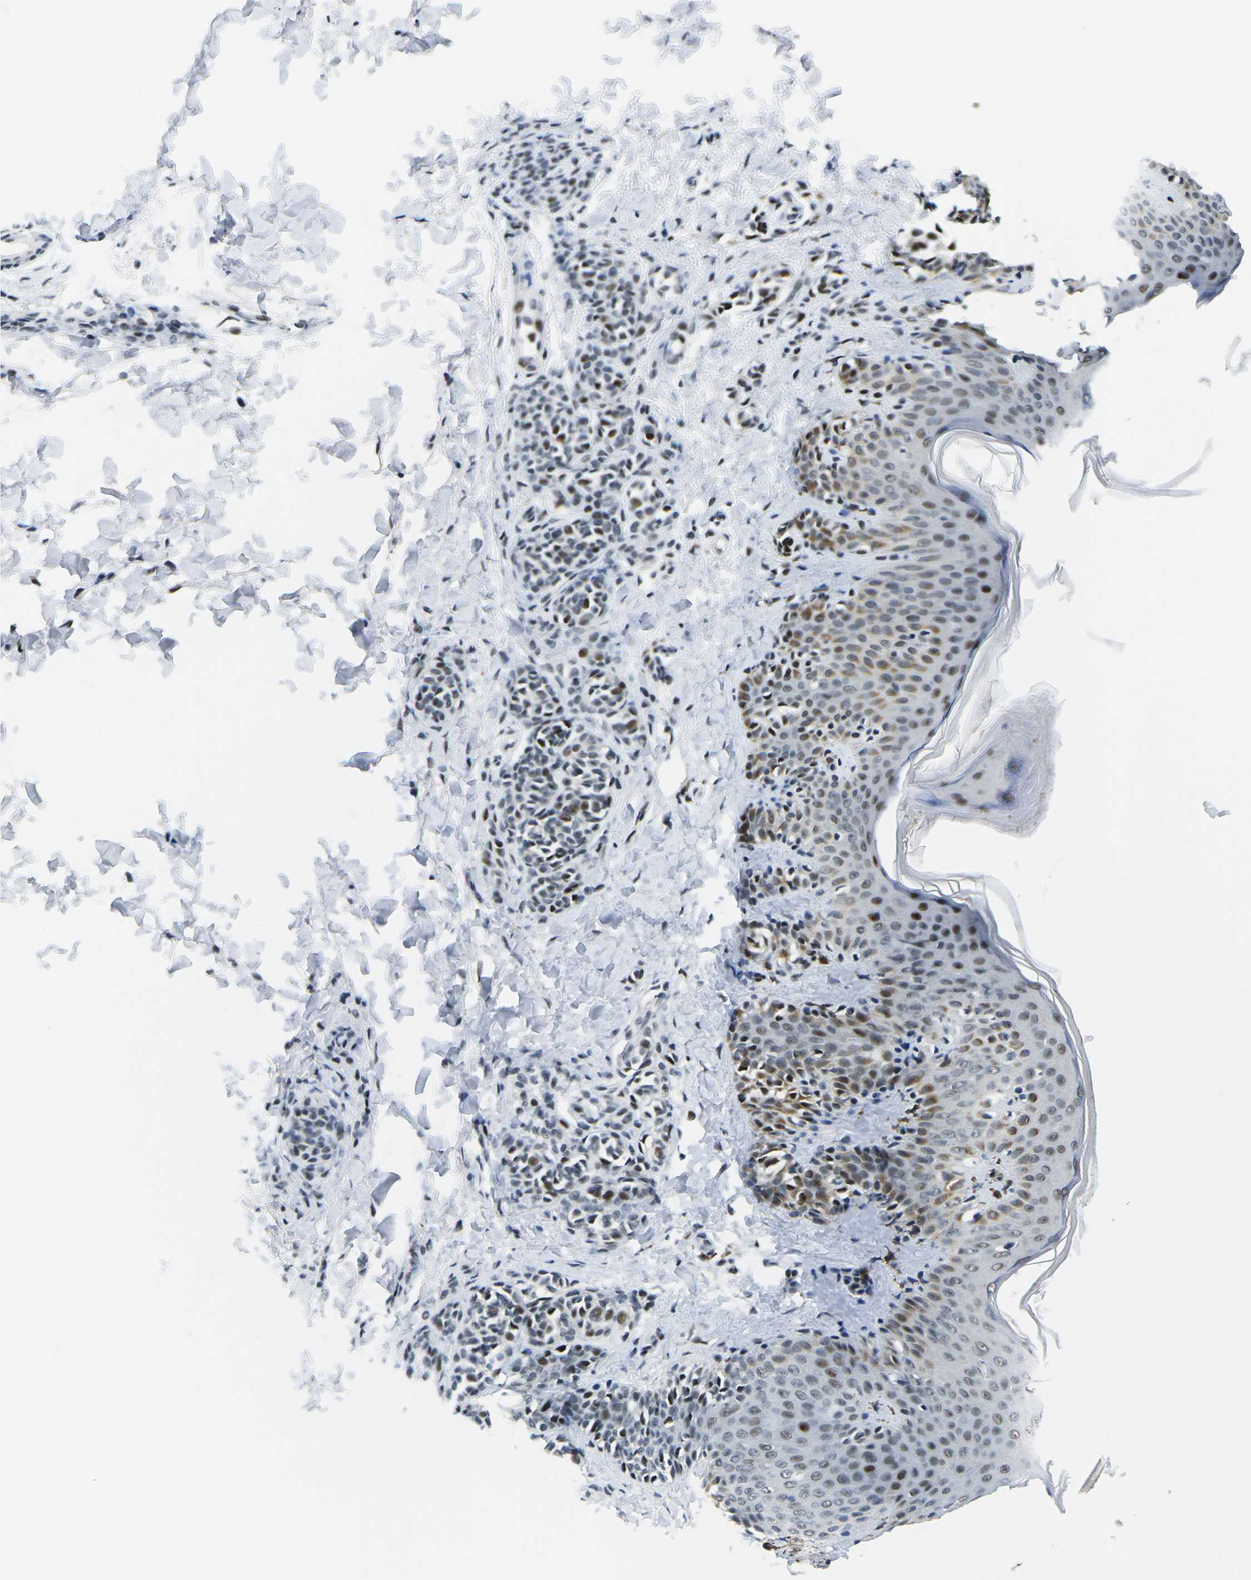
{"staining": {"intensity": "weak", "quantity": ">75%", "location": "nuclear"}, "tissue": "skin", "cell_type": "Fibroblasts", "image_type": "normal", "snomed": [{"axis": "morphology", "description": "Normal tissue, NOS"}, {"axis": "topography", "description": "Skin"}], "caption": "Immunohistochemical staining of unremarkable human skin demonstrates low levels of weak nuclear staining in about >75% of fibroblasts. Nuclei are stained in blue.", "gene": "PRPF8", "patient": {"sex": "male", "age": 16}}